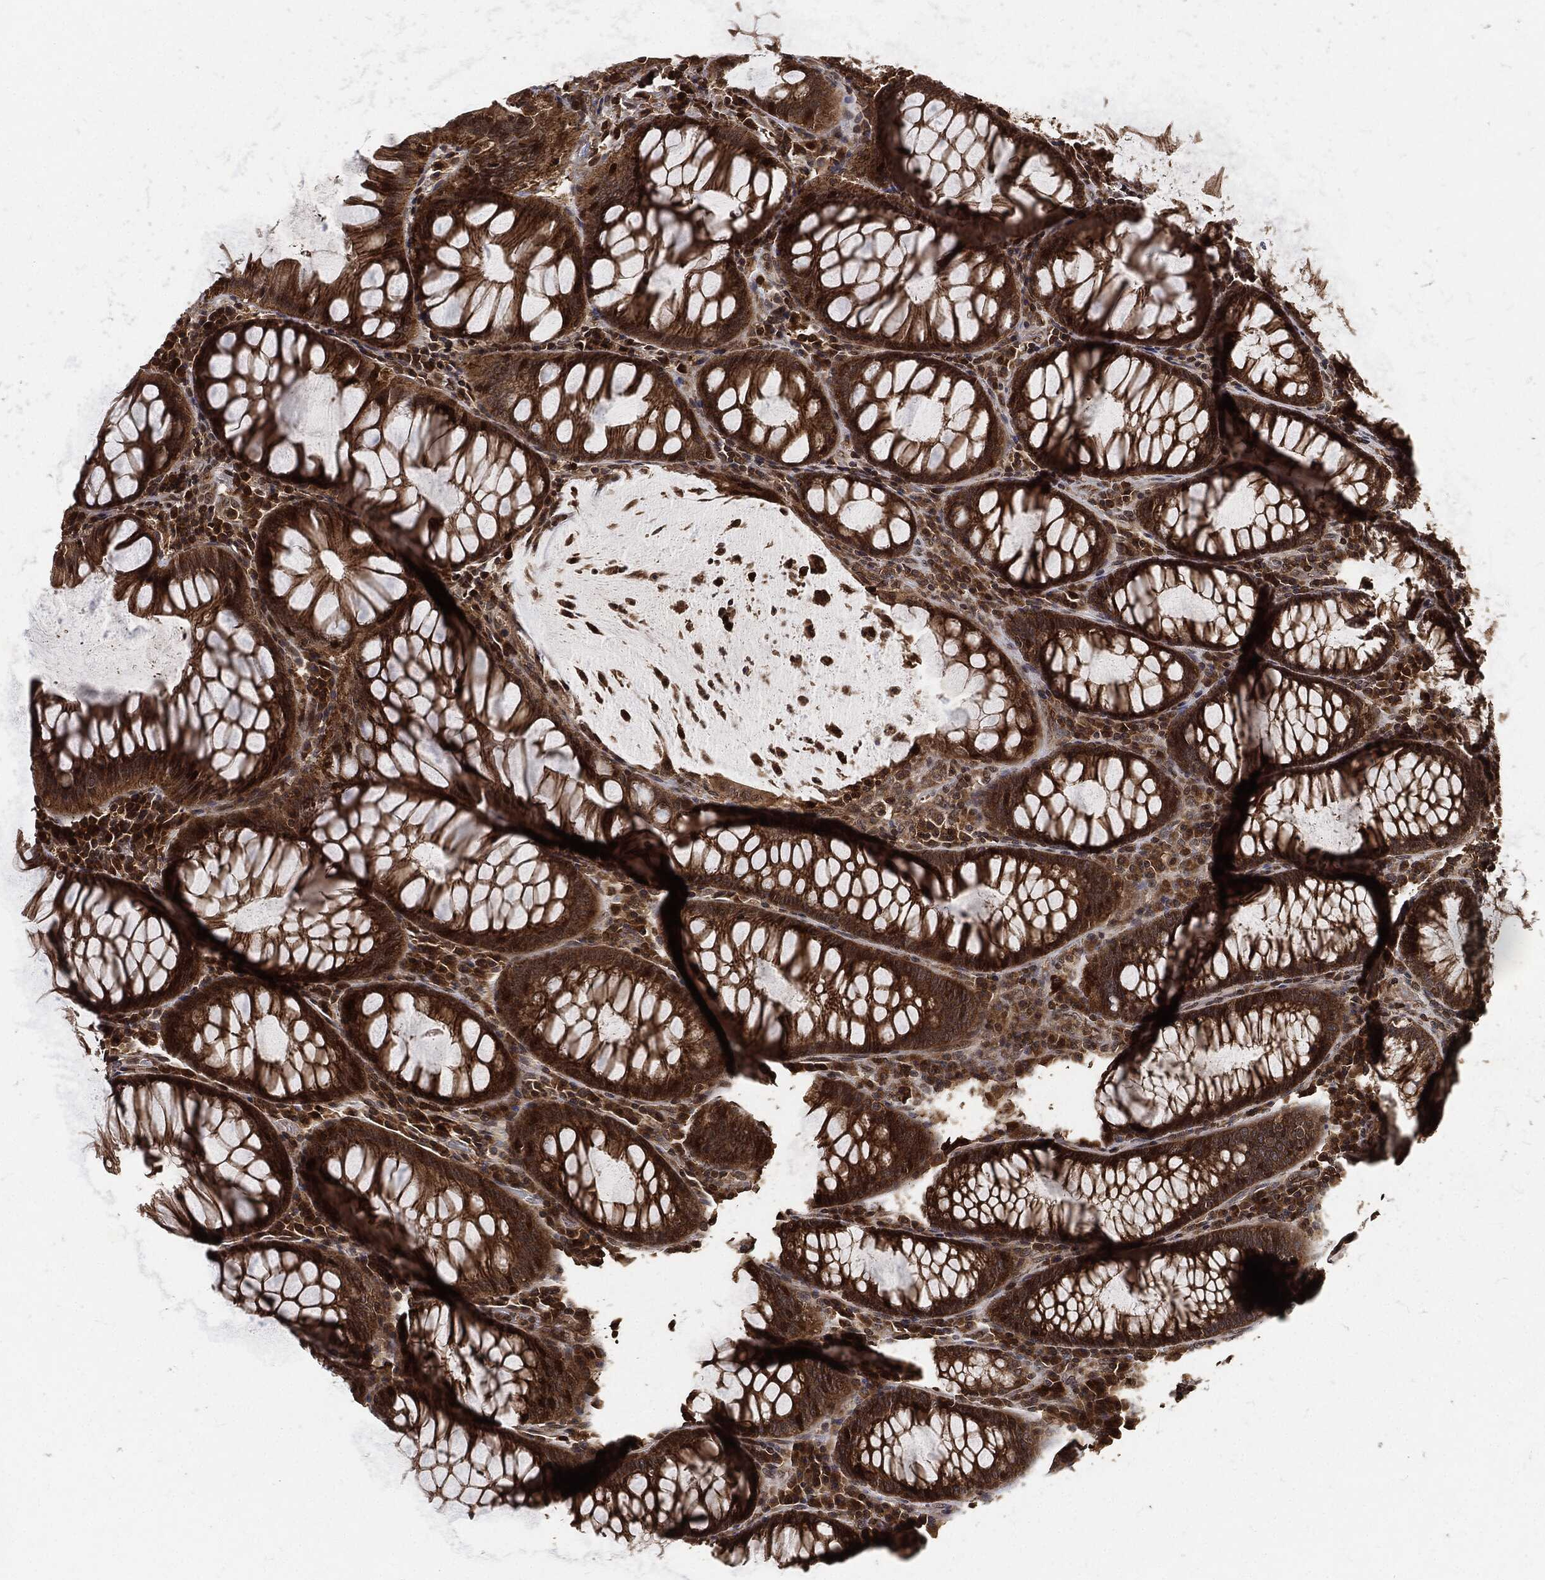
{"staining": {"intensity": "moderate", "quantity": ">75%", "location": "cytoplasmic/membranous"}, "tissue": "colorectal cancer", "cell_type": "Tumor cells", "image_type": "cancer", "snomed": [{"axis": "morphology", "description": "Normal tissue, NOS"}, {"axis": "morphology", "description": "Adenocarcinoma, NOS"}, {"axis": "topography", "description": "Rectum"}, {"axis": "topography", "description": "Peripheral nerve tissue"}], "caption": "Tumor cells display medium levels of moderate cytoplasmic/membranous expression in approximately >75% of cells in human colorectal cancer.", "gene": "ZNF226", "patient": {"sex": "male", "age": 92}}